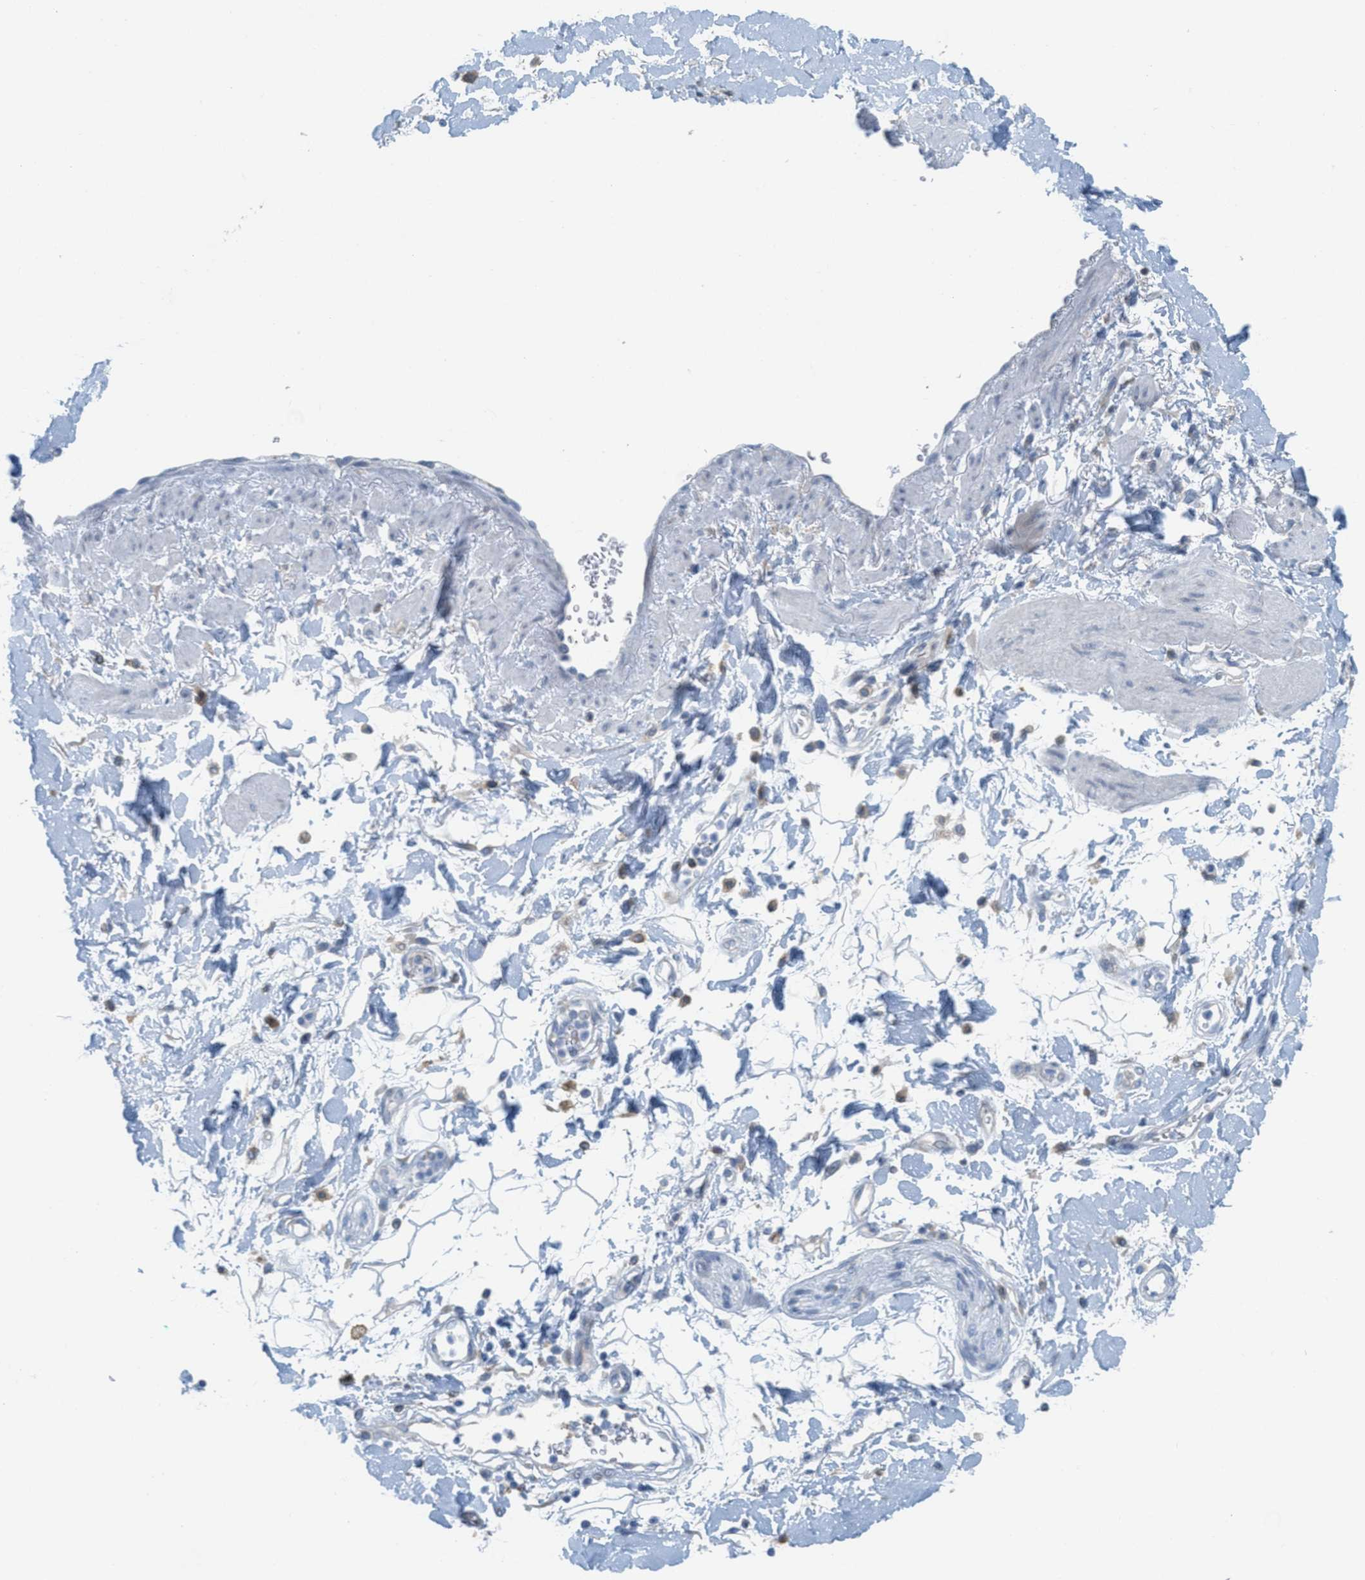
{"staining": {"intensity": "negative", "quantity": "none", "location": "none"}, "tissue": "adipose tissue", "cell_type": "Adipocytes", "image_type": "normal", "snomed": [{"axis": "morphology", "description": "Normal tissue, NOS"}, {"axis": "morphology", "description": "Adenocarcinoma, NOS"}, {"axis": "topography", "description": "Duodenum"}, {"axis": "topography", "description": "Peripheral nerve tissue"}], "caption": "This is a micrograph of immunohistochemistry staining of benign adipose tissue, which shows no expression in adipocytes.", "gene": "TEX264", "patient": {"sex": "female", "age": 60}}